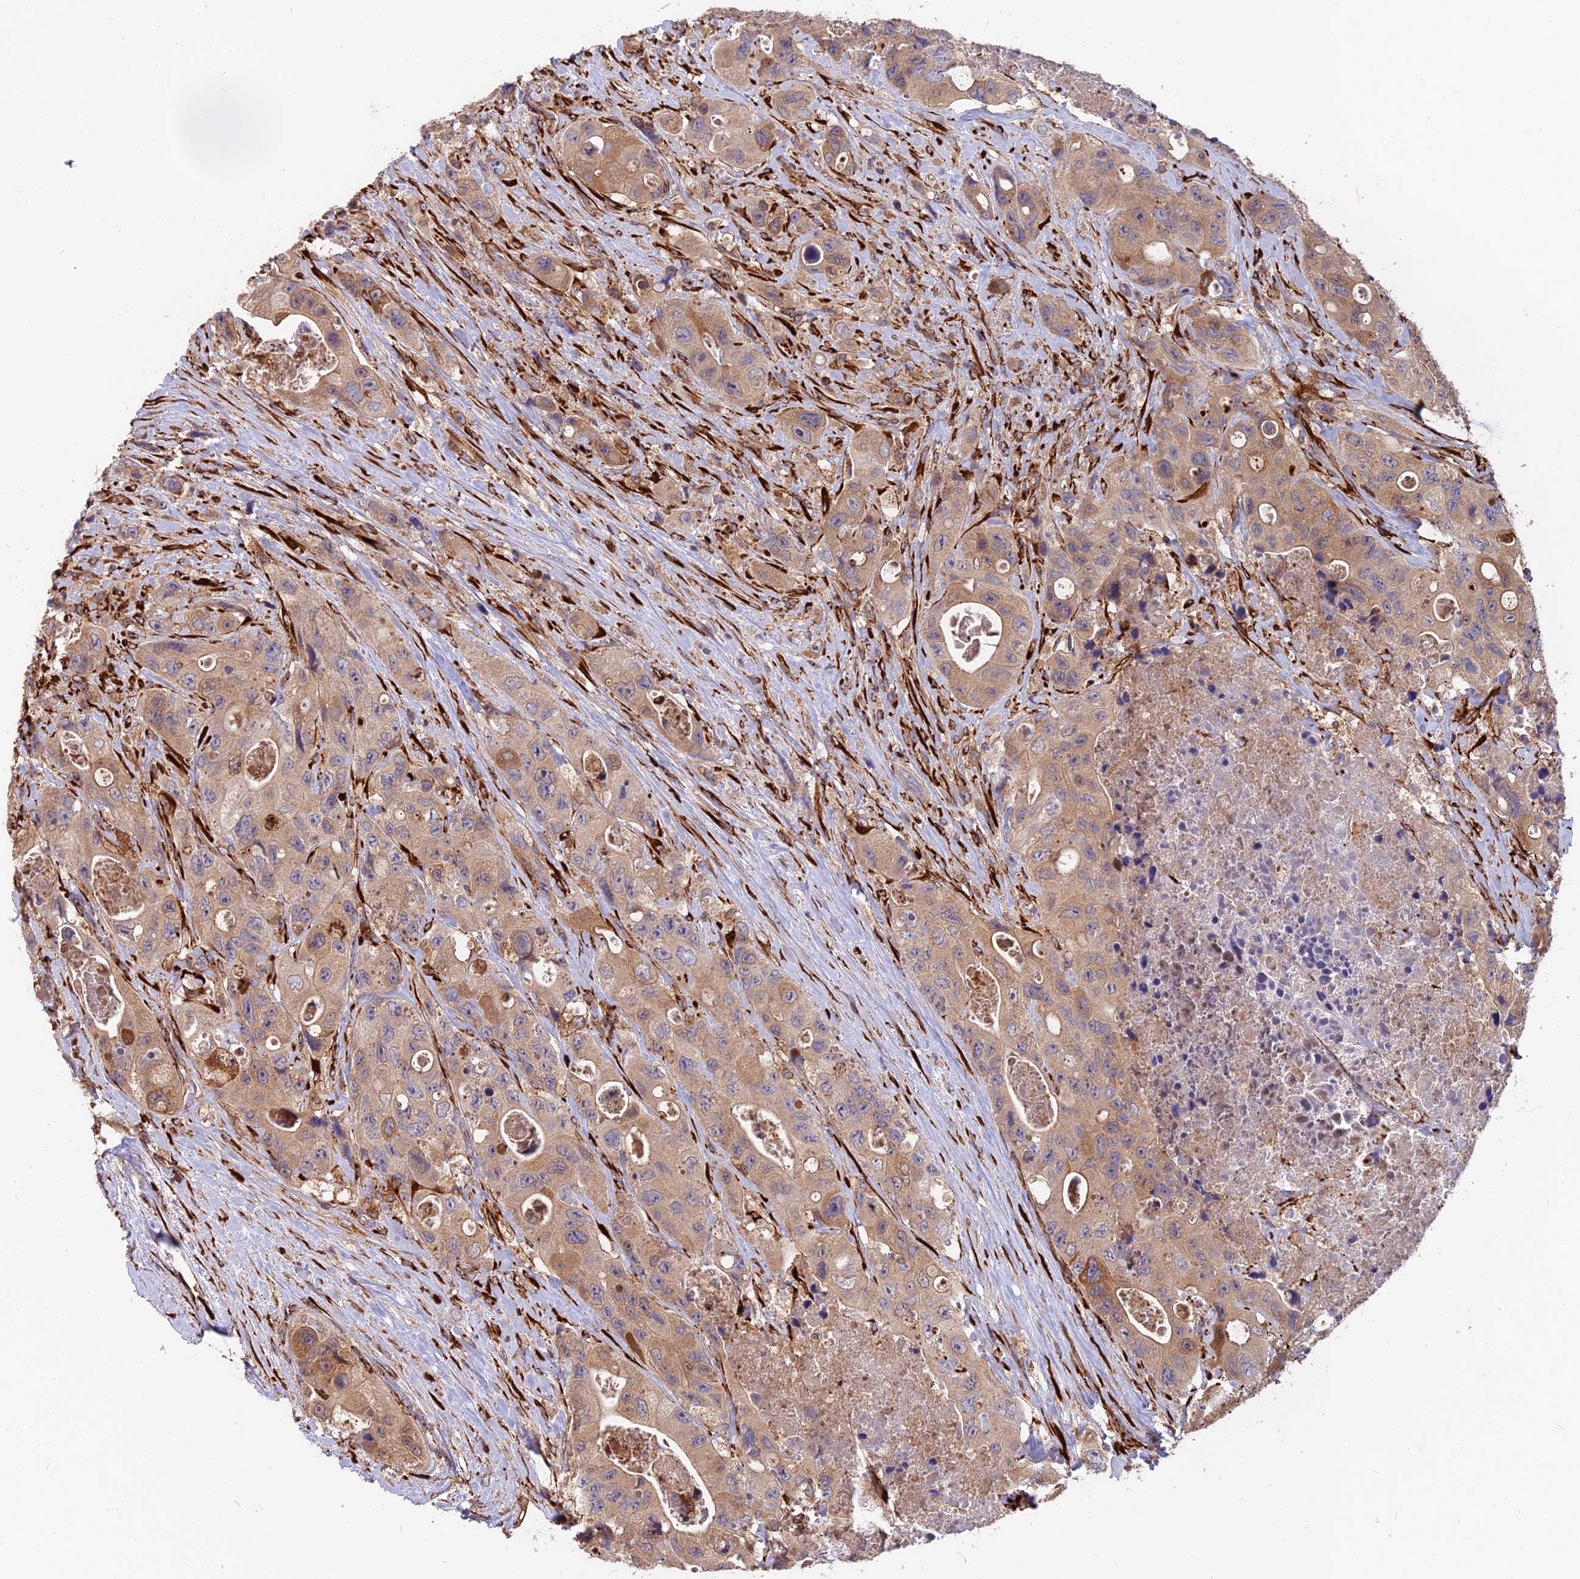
{"staining": {"intensity": "moderate", "quantity": ">75%", "location": "cytoplasmic/membranous"}, "tissue": "colorectal cancer", "cell_type": "Tumor cells", "image_type": "cancer", "snomed": [{"axis": "morphology", "description": "Adenocarcinoma, NOS"}, {"axis": "topography", "description": "Colon"}], "caption": "IHC of human colorectal cancer (adenocarcinoma) shows medium levels of moderate cytoplasmic/membranous expression in about >75% of tumor cells.", "gene": "NDUFAF7", "patient": {"sex": "female", "age": 46}}